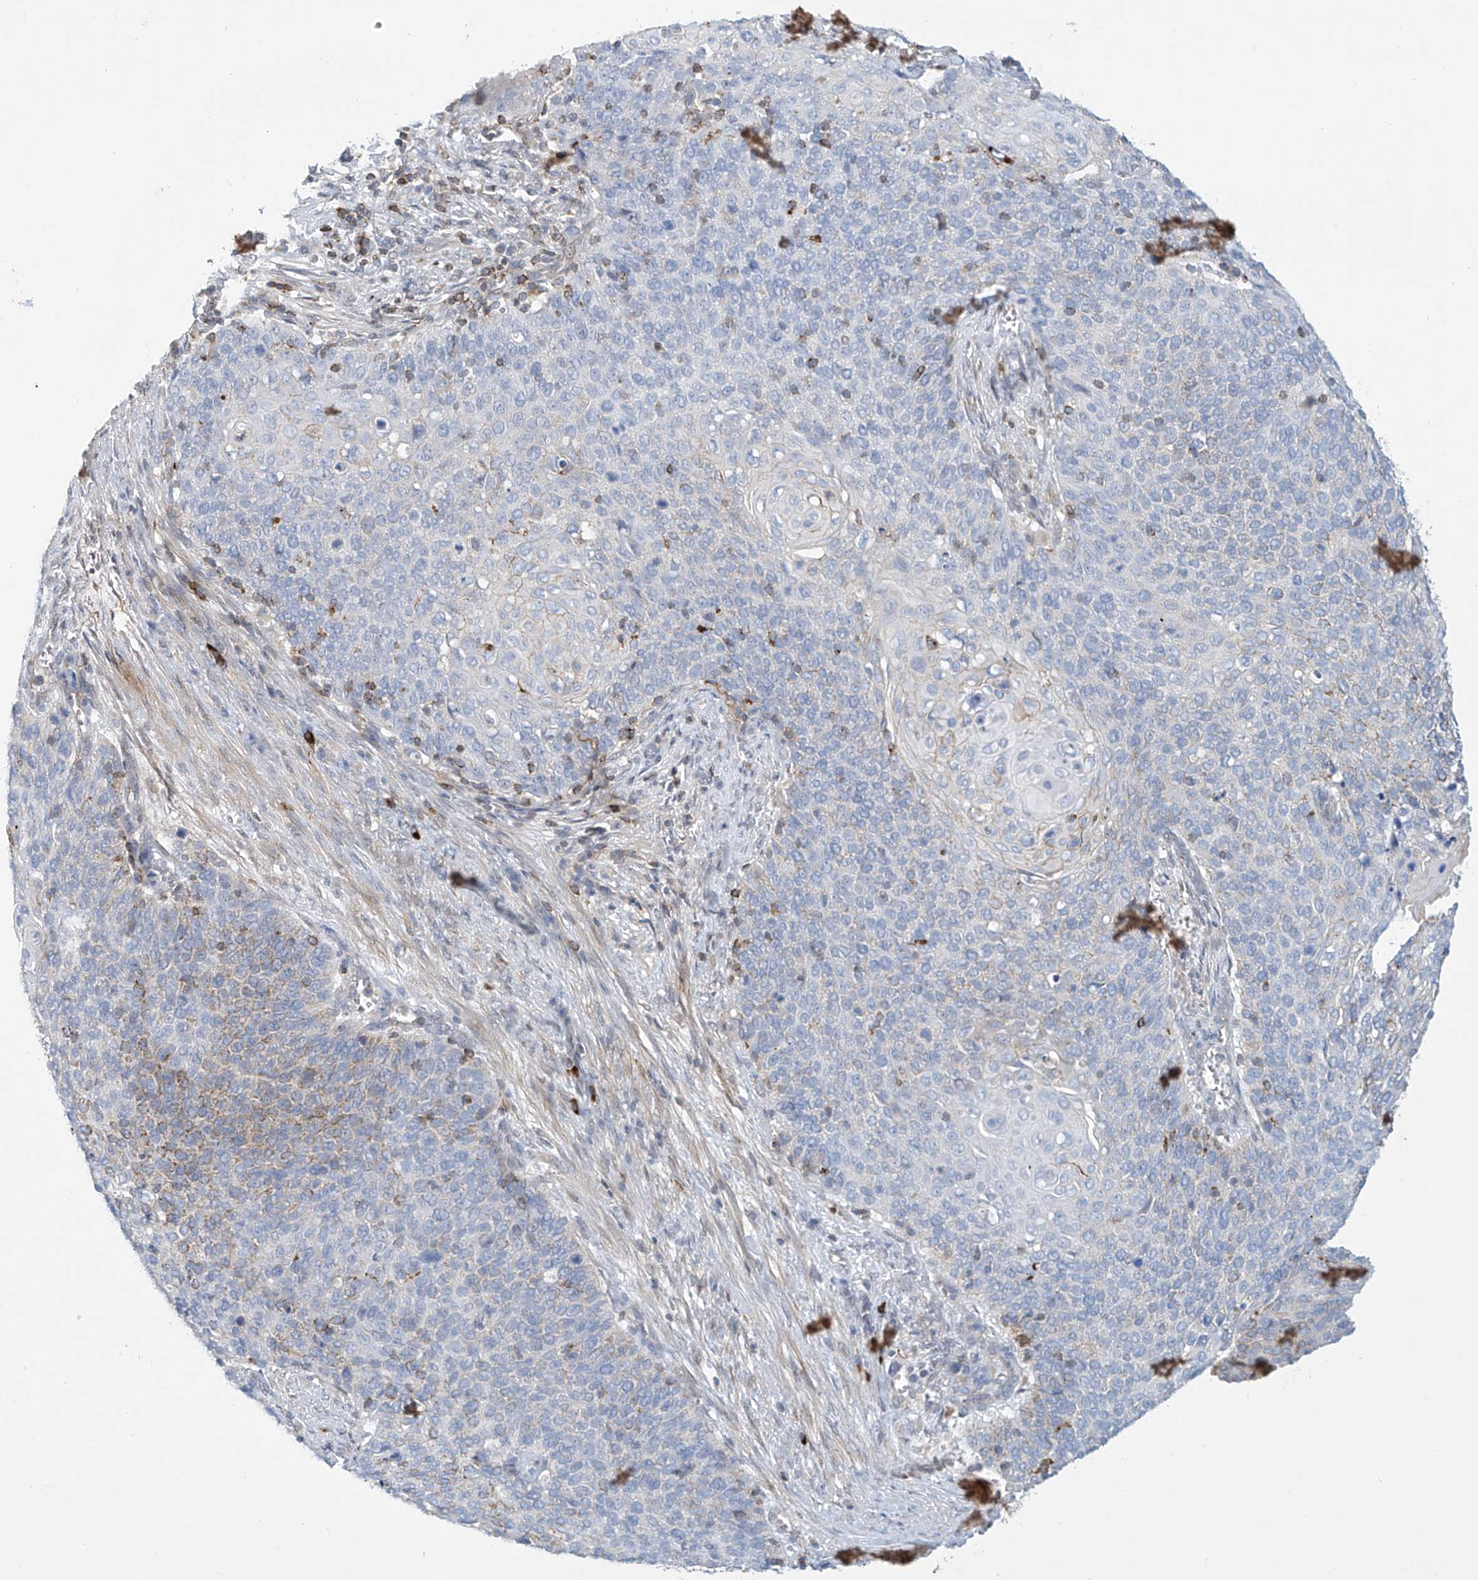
{"staining": {"intensity": "weak", "quantity": "<25%", "location": "cytoplasmic/membranous"}, "tissue": "cervical cancer", "cell_type": "Tumor cells", "image_type": "cancer", "snomed": [{"axis": "morphology", "description": "Squamous cell carcinoma, NOS"}, {"axis": "topography", "description": "Cervix"}], "caption": "Immunohistochemistry (IHC) of cervical cancer (squamous cell carcinoma) displays no staining in tumor cells.", "gene": "IBA57", "patient": {"sex": "female", "age": 39}}